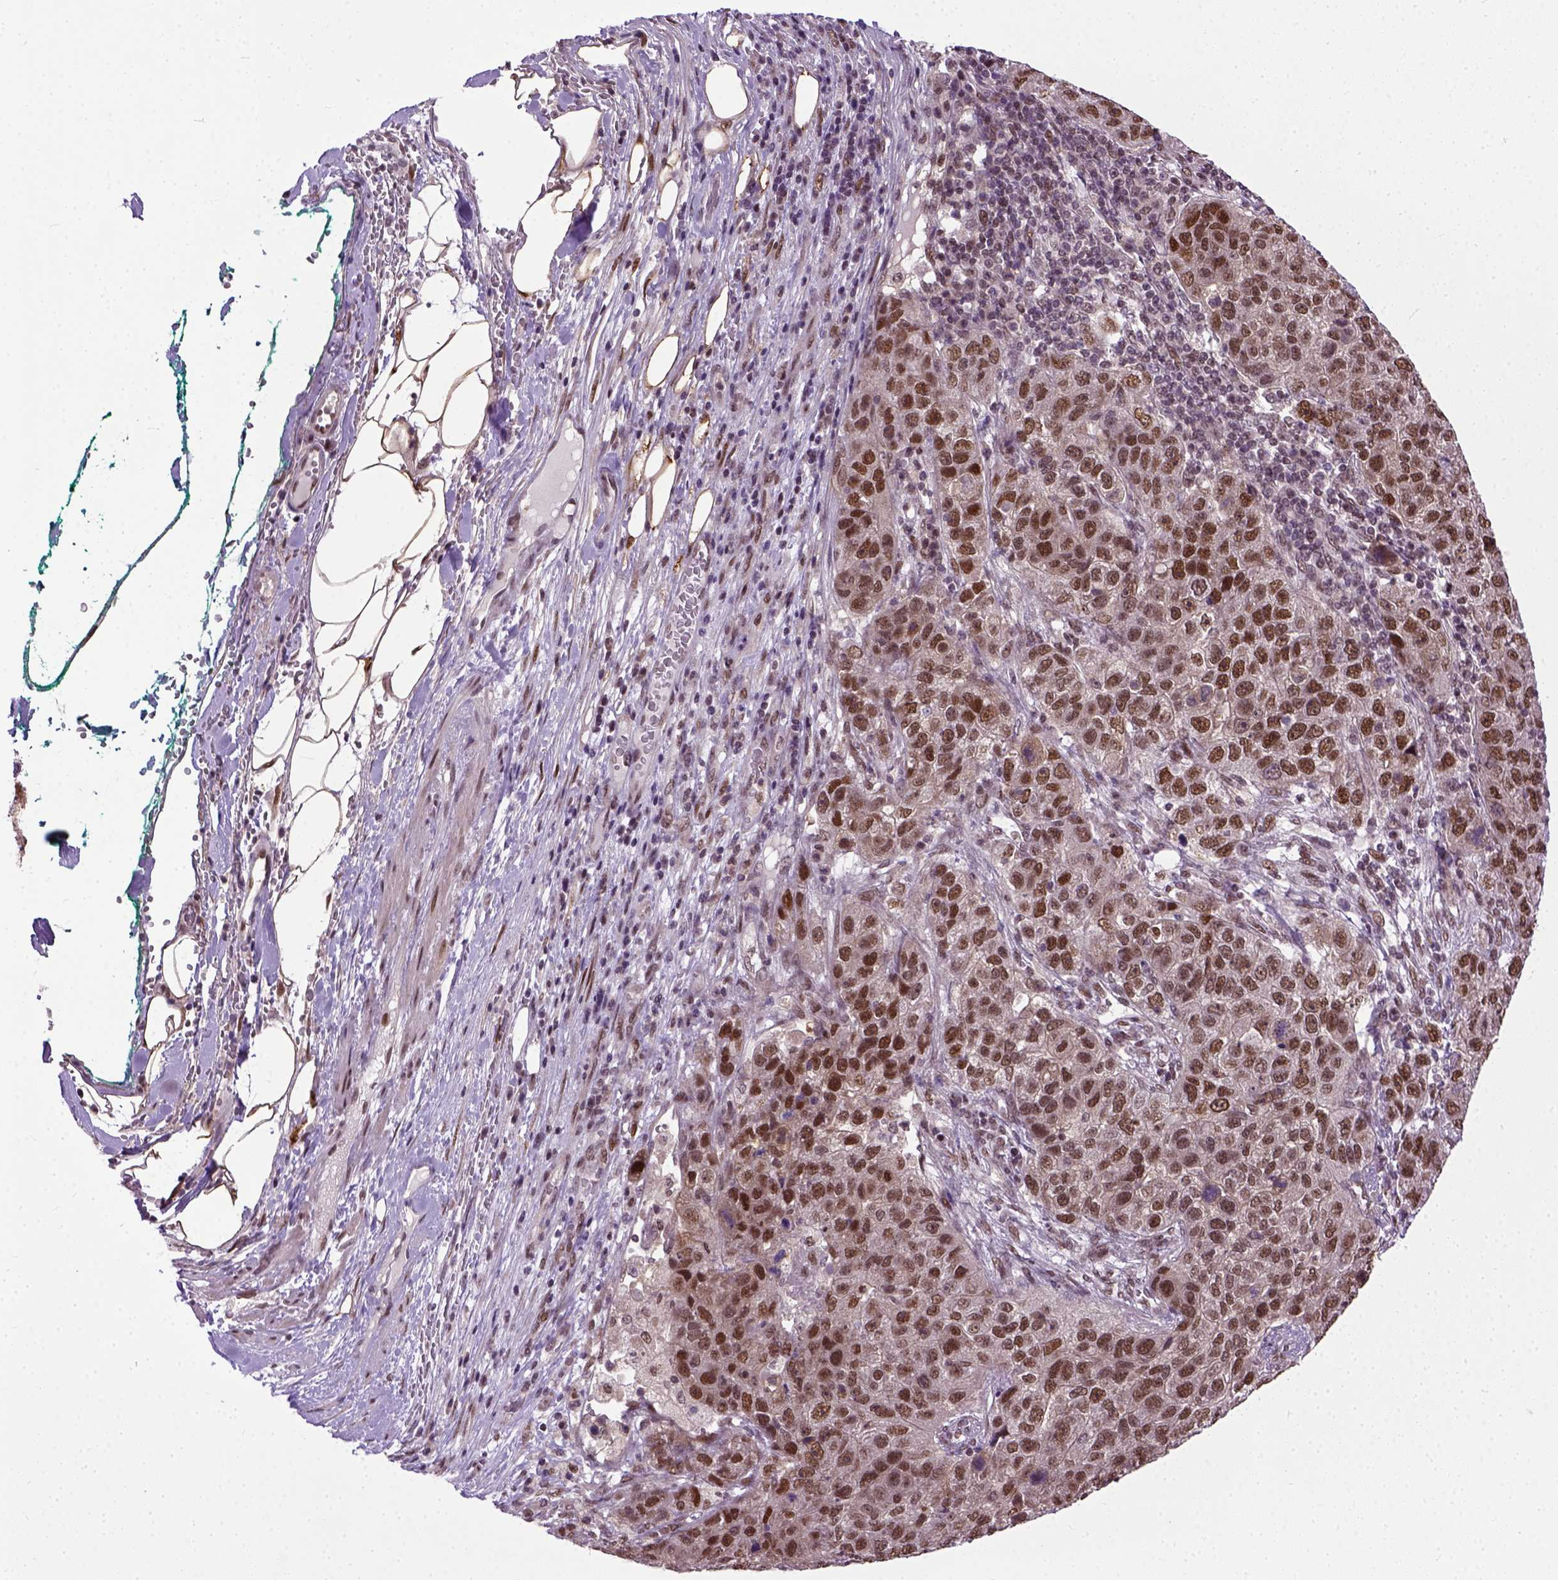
{"staining": {"intensity": "strong", "quantity": "<25%", "location": "nuclear"}, "tissue": "pancreatic cancer", "cell_type": "Tumor cells", "image_type": "cancer", "snomed": [{"axis": "morphology", "description": "Adenocarcinoma, NOS"}, {"axis": "topography", "description": "Pancreas"}], "caption": "High-power microscopy captured an IHC micrograph of pancreatic cancer (adenocarcinoma), revealing strong nuclear expression in approximately <25% of tumor cells.", "gene": "UBA3", "patient": {"sex": "female", "age": 61}}